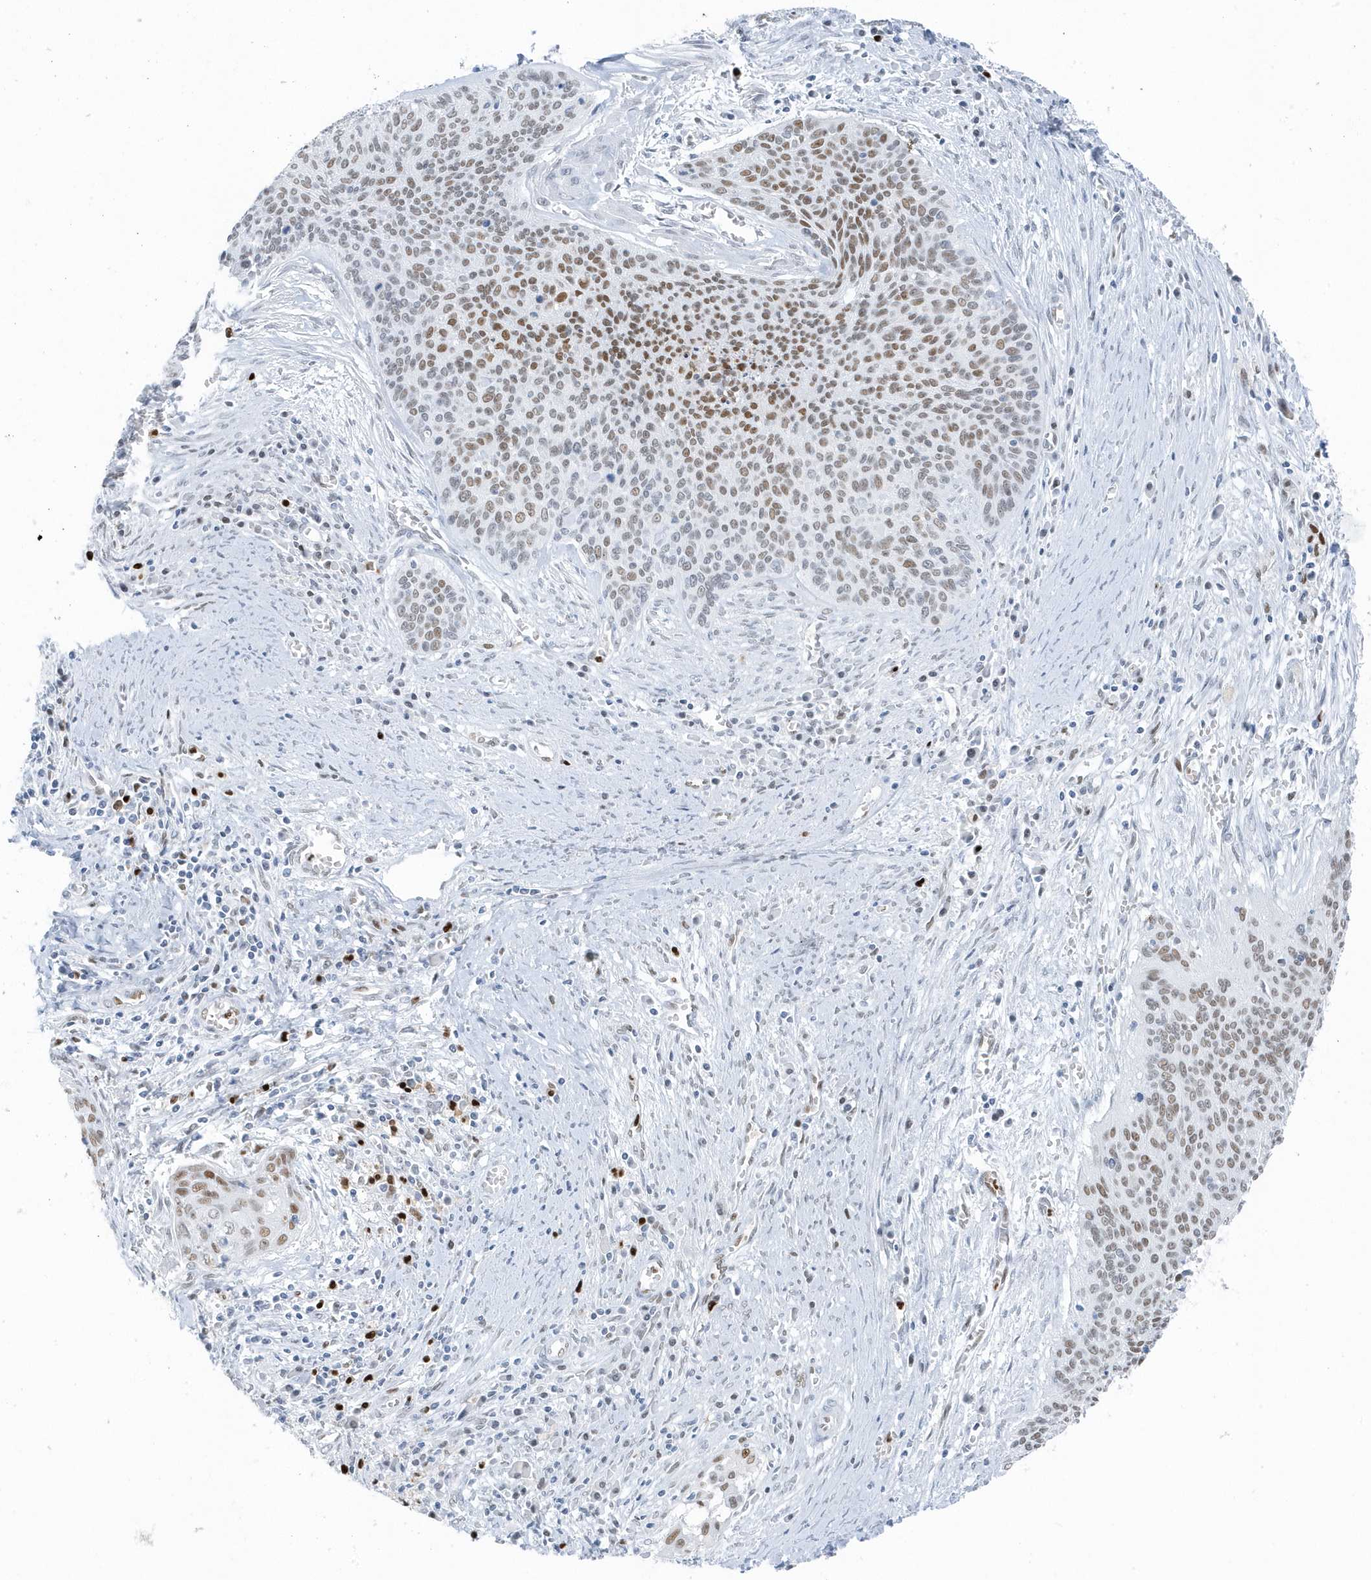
{"staining": {"intensity": "moderate", "quantity": "25%-75%", "location": "nuclear"}, "tissue": "cervical cancer", "cell_type": "Tumor cells", "image_type": "cancer", "snomed": [{"axis": "morphology", "description": "Squamous cell carcinoma, NOS"}, {"axis": "topography", "description": "Cervix"}], "caption": "Cervical cancer (squamous cell carcinoma) tissue reveals moderate nuclear expression in approximately 25%-75% of tumor cells, visualized by immunohistochemistry.", "gene": "SMIM34", "patient": {"sex": "female", "age": 55}}